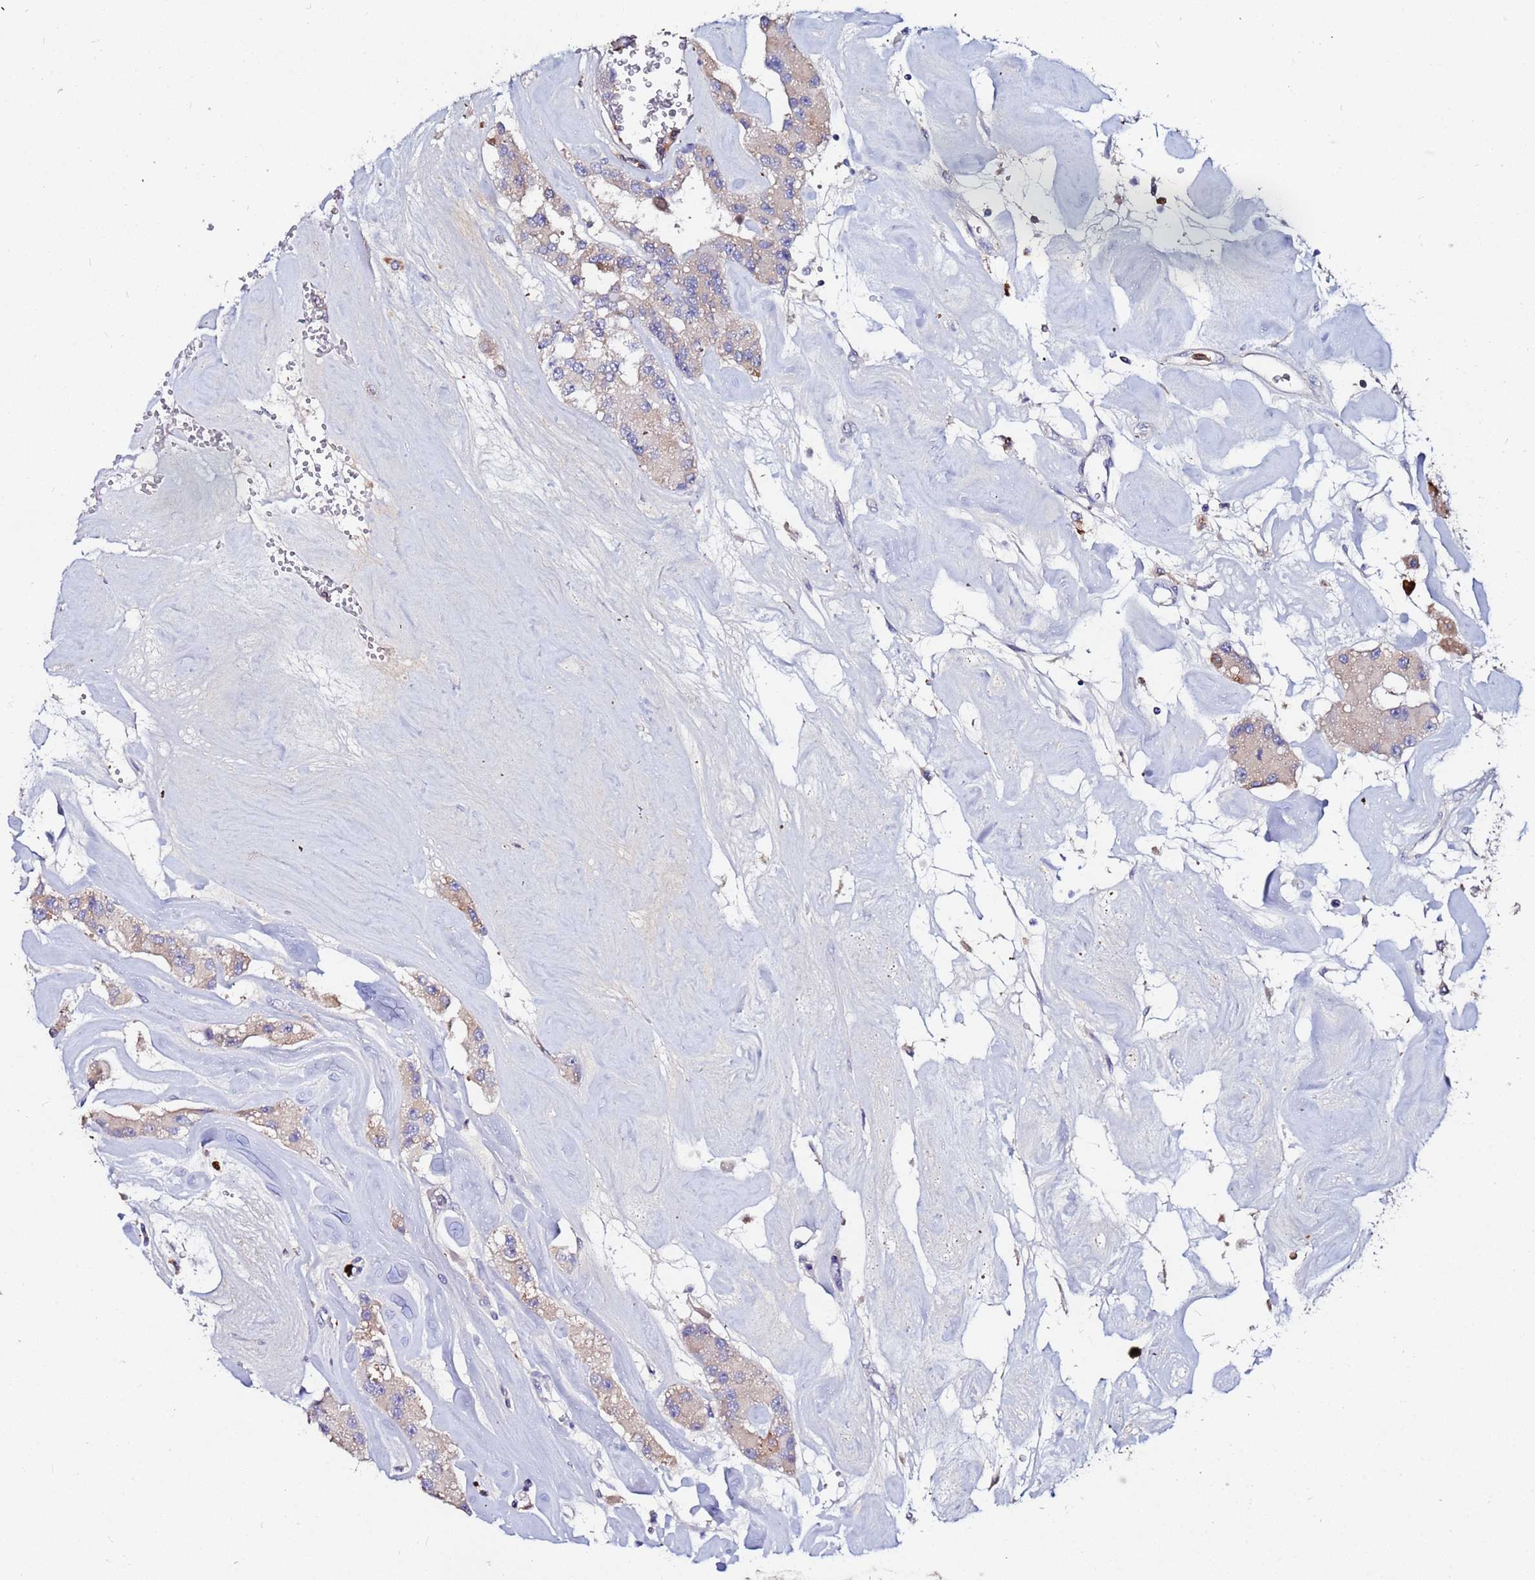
{"staining": {"intensity": "weak", "quantity": ">75%", "location": "cytoplasmic/membranous"}, "tissue": "carcinoid", "cell_type": "Tumor cells", "image_type": "cancer", "snomed": [{"axis": "morphology", "description": "Carcinoid, malignant, NOS"}, {"axis": "topography", "description": "Pancreas"}], "caption": "This histopathology image reveals immunohistochemistry (IHC) staining of human carcinoid (malignant), with low weak cytoplasmic/membranous positivity in approximately >75% of tumor cells.", "gene": "TUBAL3", "patient": {"sex": "male", "age": 41}}